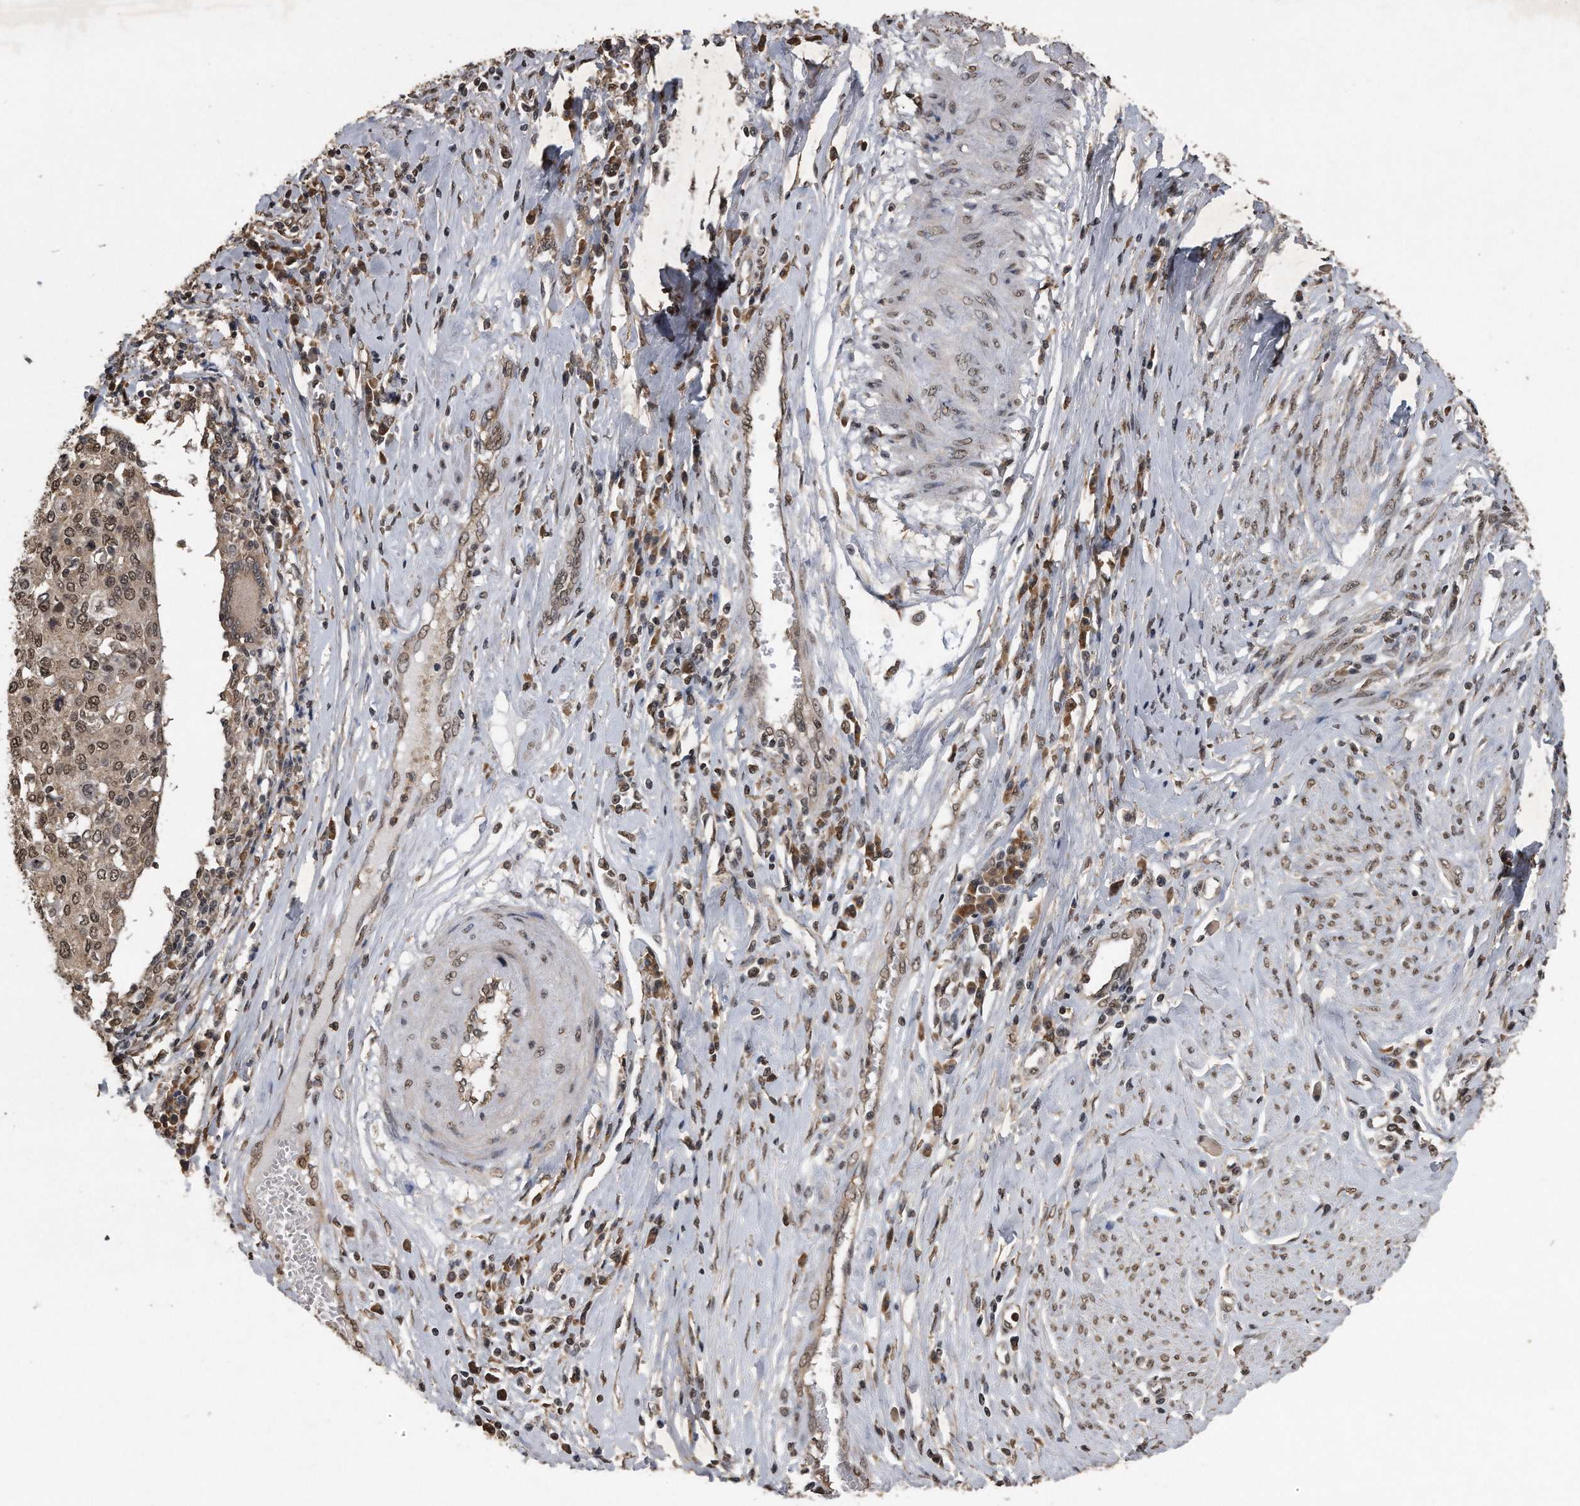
{"staining": {"intensity": "moderate", "quantity": ">75%", "location": "nuclear"}, "tissue": "cervical cancer", "cell_type": "Tumor cells", "image_type": "cancer", "snomed": [{"axis": "morphology", "description": "Squamous cell carcinoma, NOS"}, {"axis": "topography", "description": "Cervix"}], "caption": "Cervical cancer (squamous cell carcinoma) stained with a protein marker displays moderate staining in tumor cells.", "gene": "CRYZL1", "patient": {"sex": "female", "age": 40}}